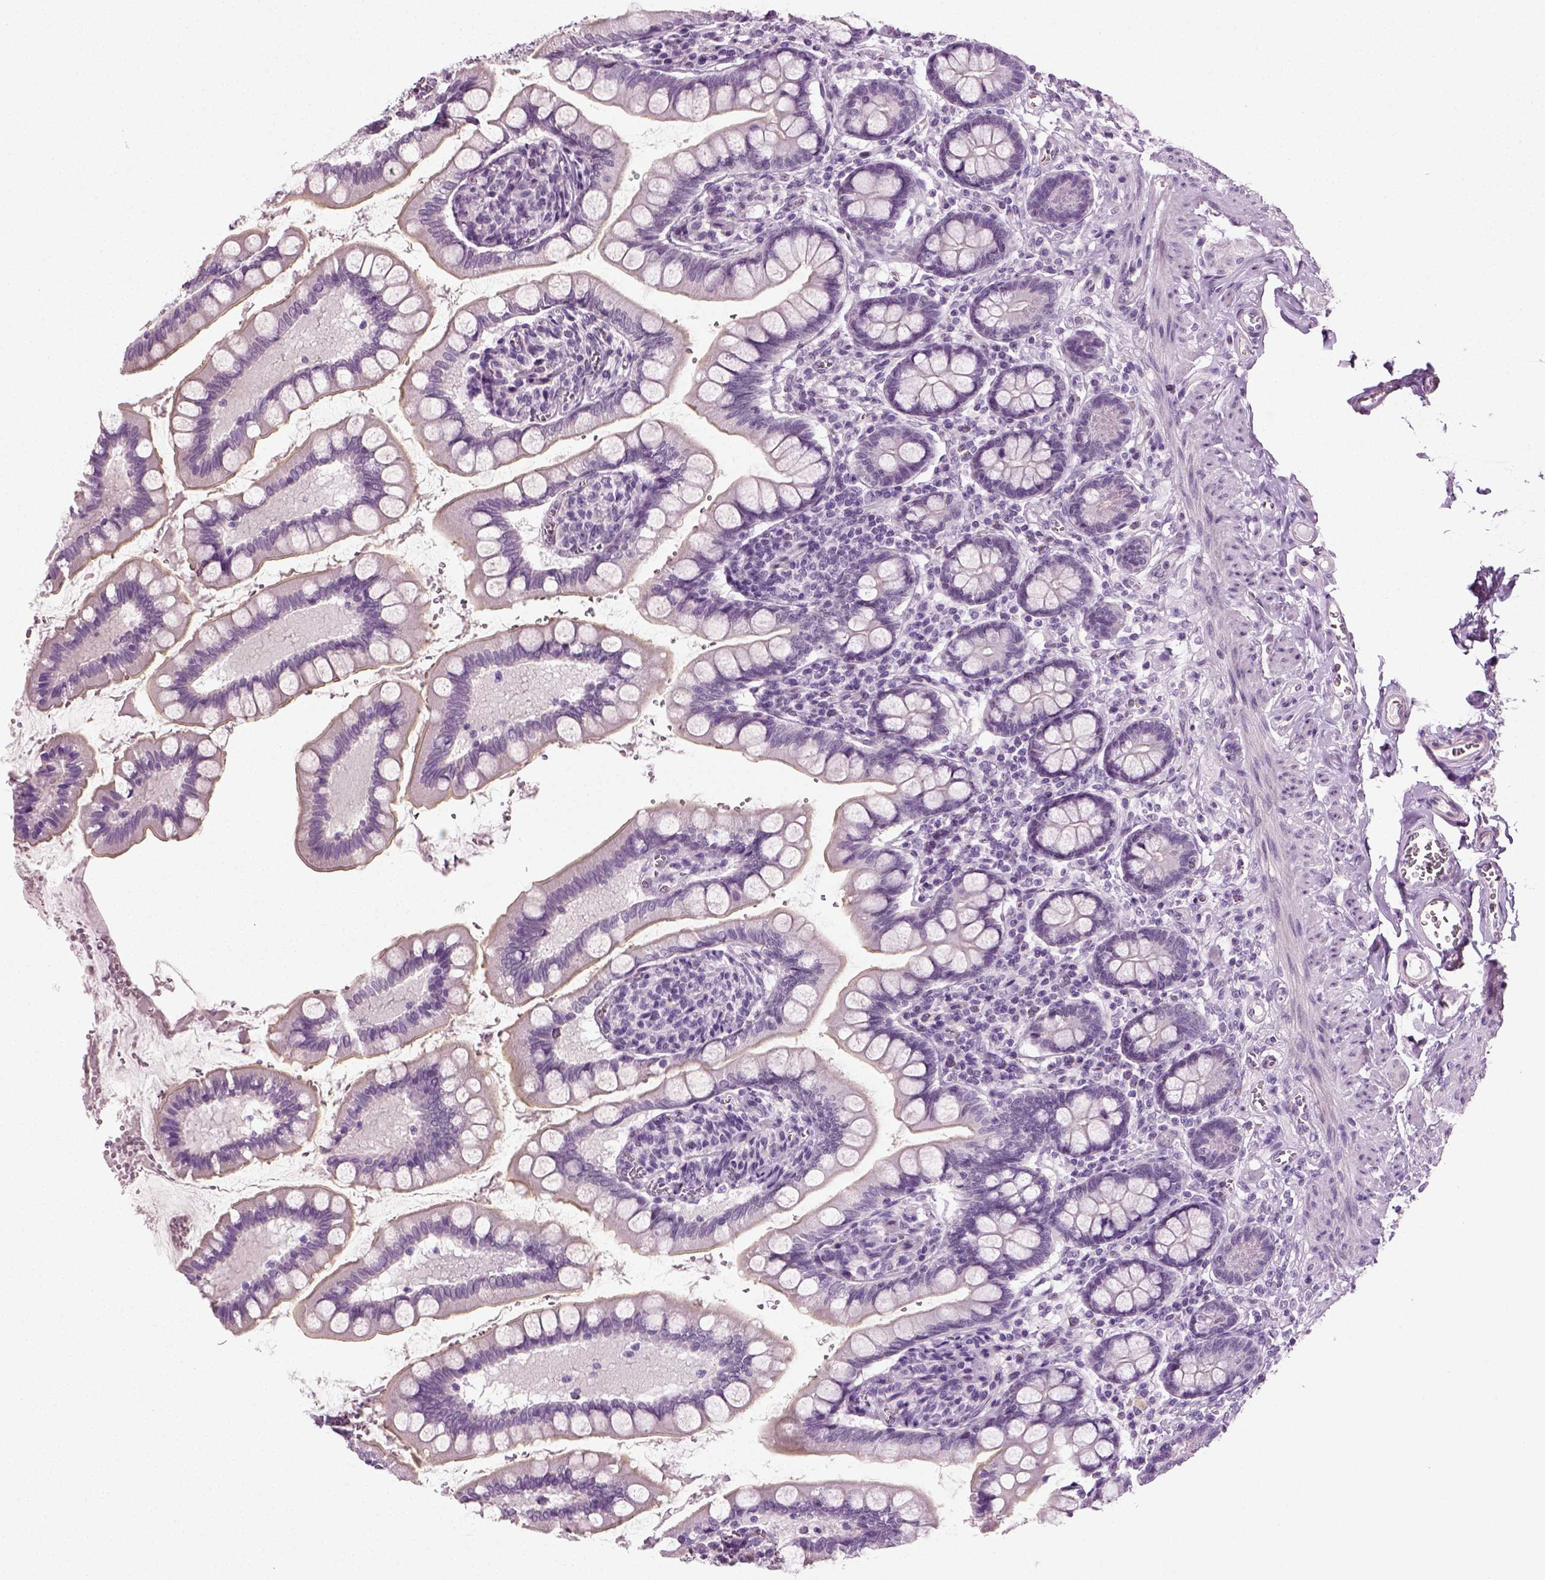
{"staining": {"intensity": "negative", "quantity": "none", "location": "none"}, "tissue": "small intestine", "cell_type": "Glandular cells", "image_type": "normal", "snomed": [{"axis": "morphology", "description": "Normal tissue, NOS"}, {"axis": "topography", "description": "Small intestine"}], "caption": "High power microscopy photomicrograph of an IHC histopathology image of normal small intestine, revealing no significant staining in glandular cells. (Stains: DAB (3,3'-diaminobenzidine) immunohistochemistry (IHC) with hematoxylin counter stain, Microscopy: brightfield microscopy at high magnification).", "gene": "SPATA31E1", "patient": {"sex": "female", "age": 56}}